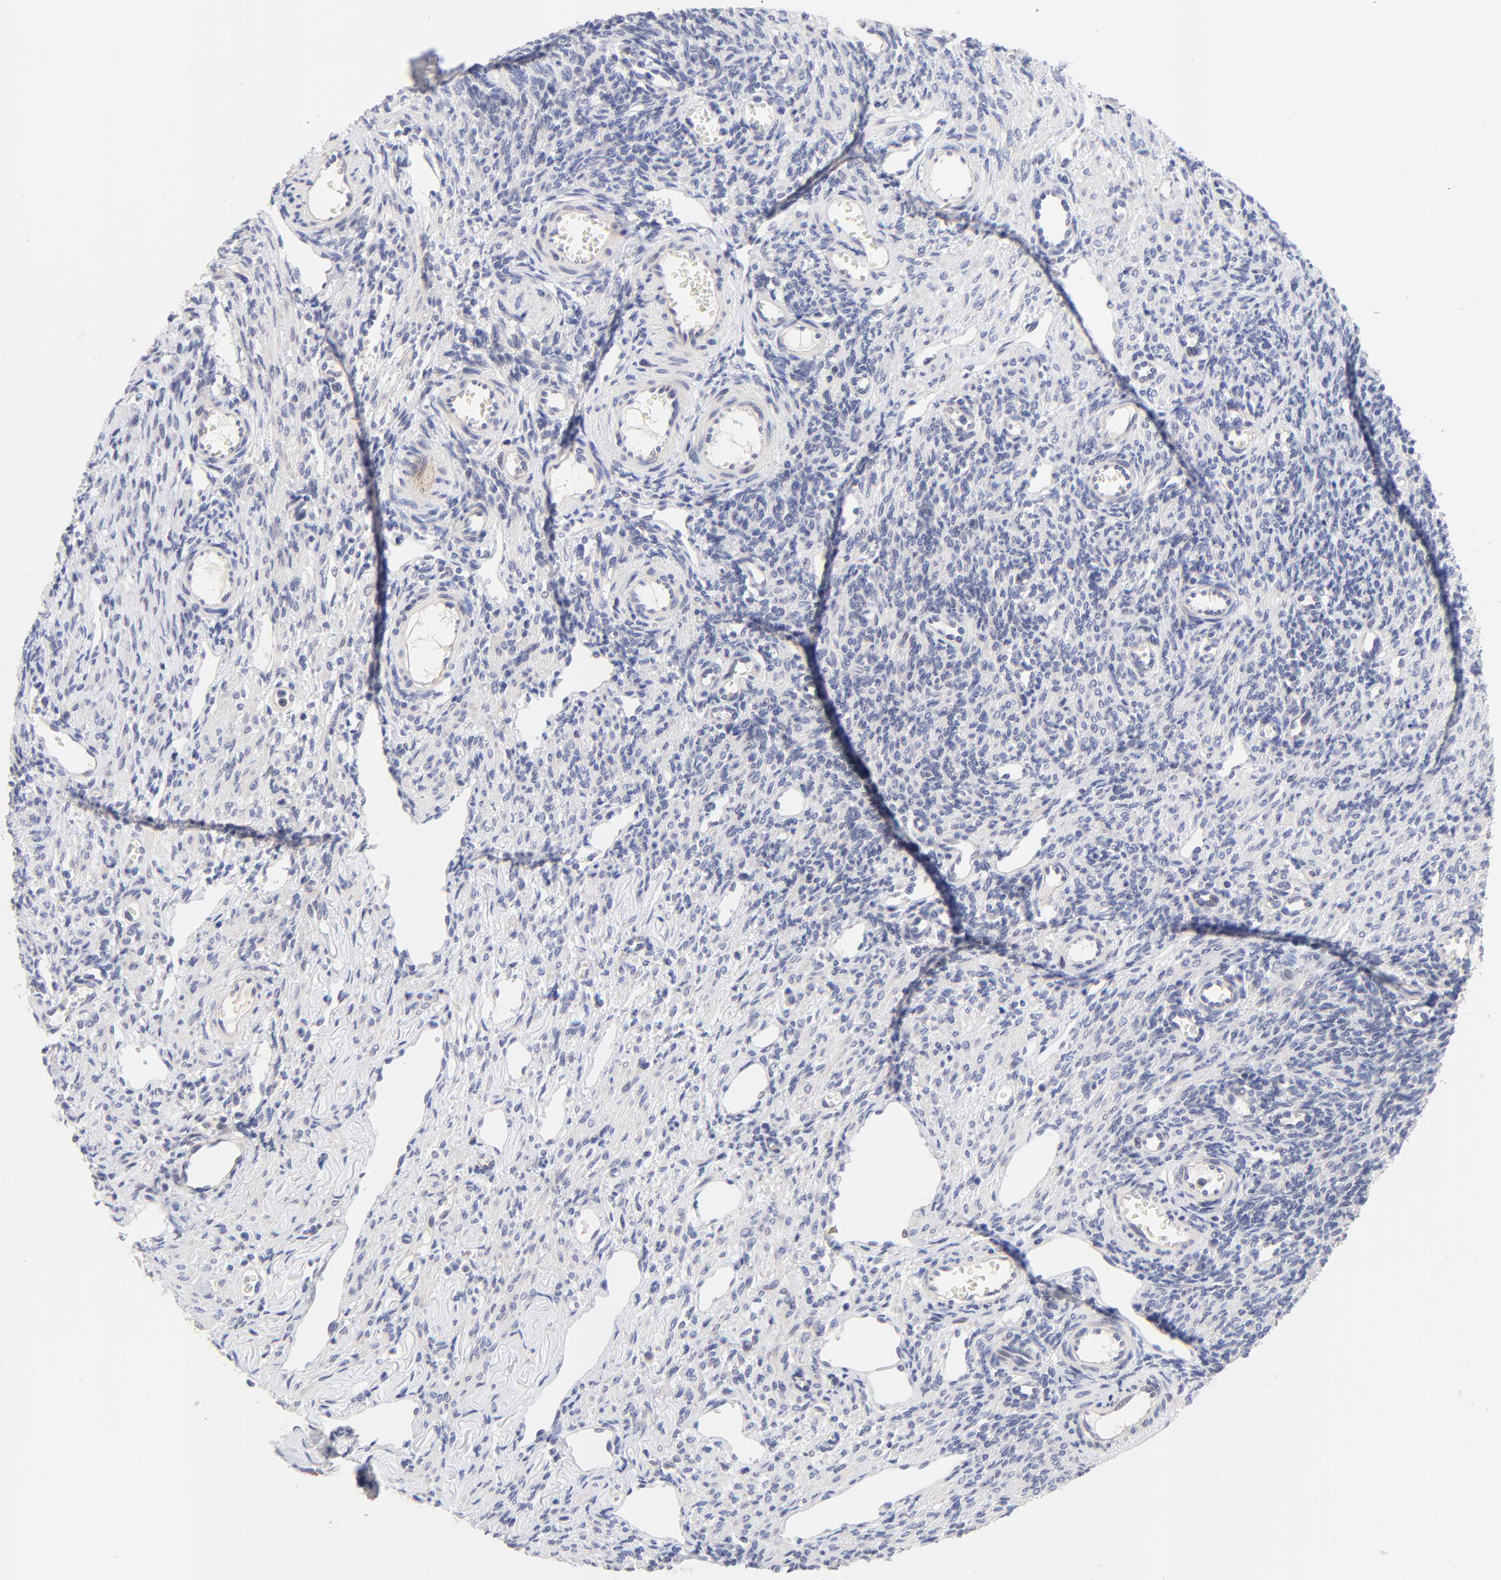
{"staining": {"intensity": "negative", "quantity": "none", "location": "none"}, "tissue": "ovary", "cell_type": "Ovarian stroma cells", "image_type": "normal", "snomed": [{"axis": "morphology", "description": "Normal tissue, NOS"}, {"axis": "topography", "description": "Ovary"}], "caption": "A micrograph of ovary stained for a protein demonstrates no brown staining in ovarian stroma cells. (DAB (3,3'-diaminobenzidine) immunohistochemistry, high magnification).", "gene": "AFF2", "patient": {"sex": "female", "age": 33}}